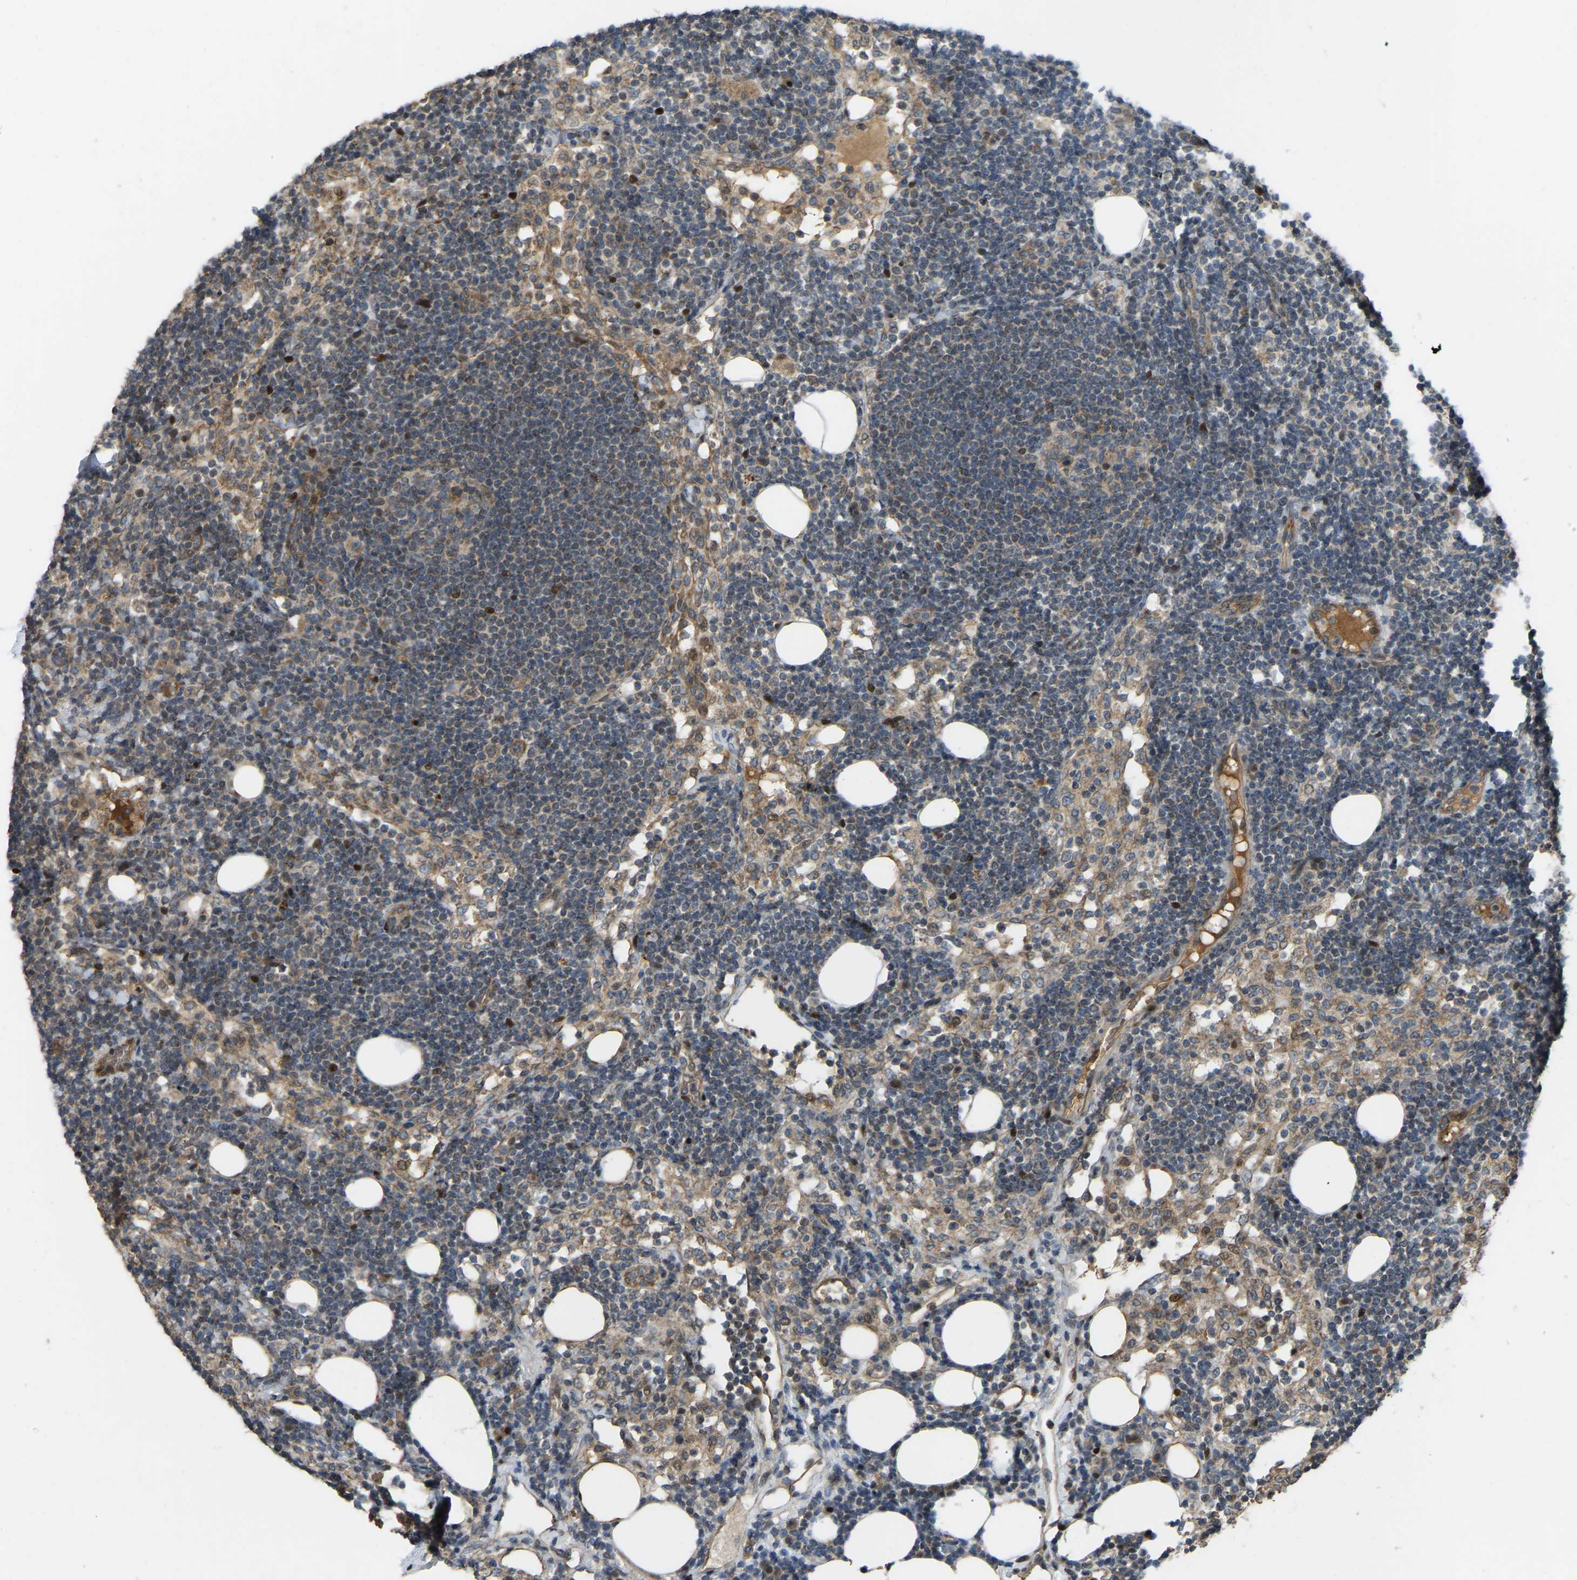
{"staining": {"intensity": "moderate", "quantity": ">75%", "location": "cytoplasmic/membranous"}, "tissue": "lymph node", "cell_type": "Germinal center cells", "image_type": "normal", "snomed": [{"axis": "morphology", "description": "Normal tissue, NOS"}, {"axis": "morphology", "description": "Carcinoid, malignant, NOS"}, {"axis": "topography", "description": "Lymph node"}], "caption": "Lymph node stained for a protein displays moderate cytoplasmic/membranous positivity in germinal center cells. The staining was performed using DAB (3,3'-diaminobenzidine), with brown indicating positive protein expression. Nuclei are stained blue with hematoxylin.", "gene": "C21orf91", "patient": {"sex": "male", "age": 47}}